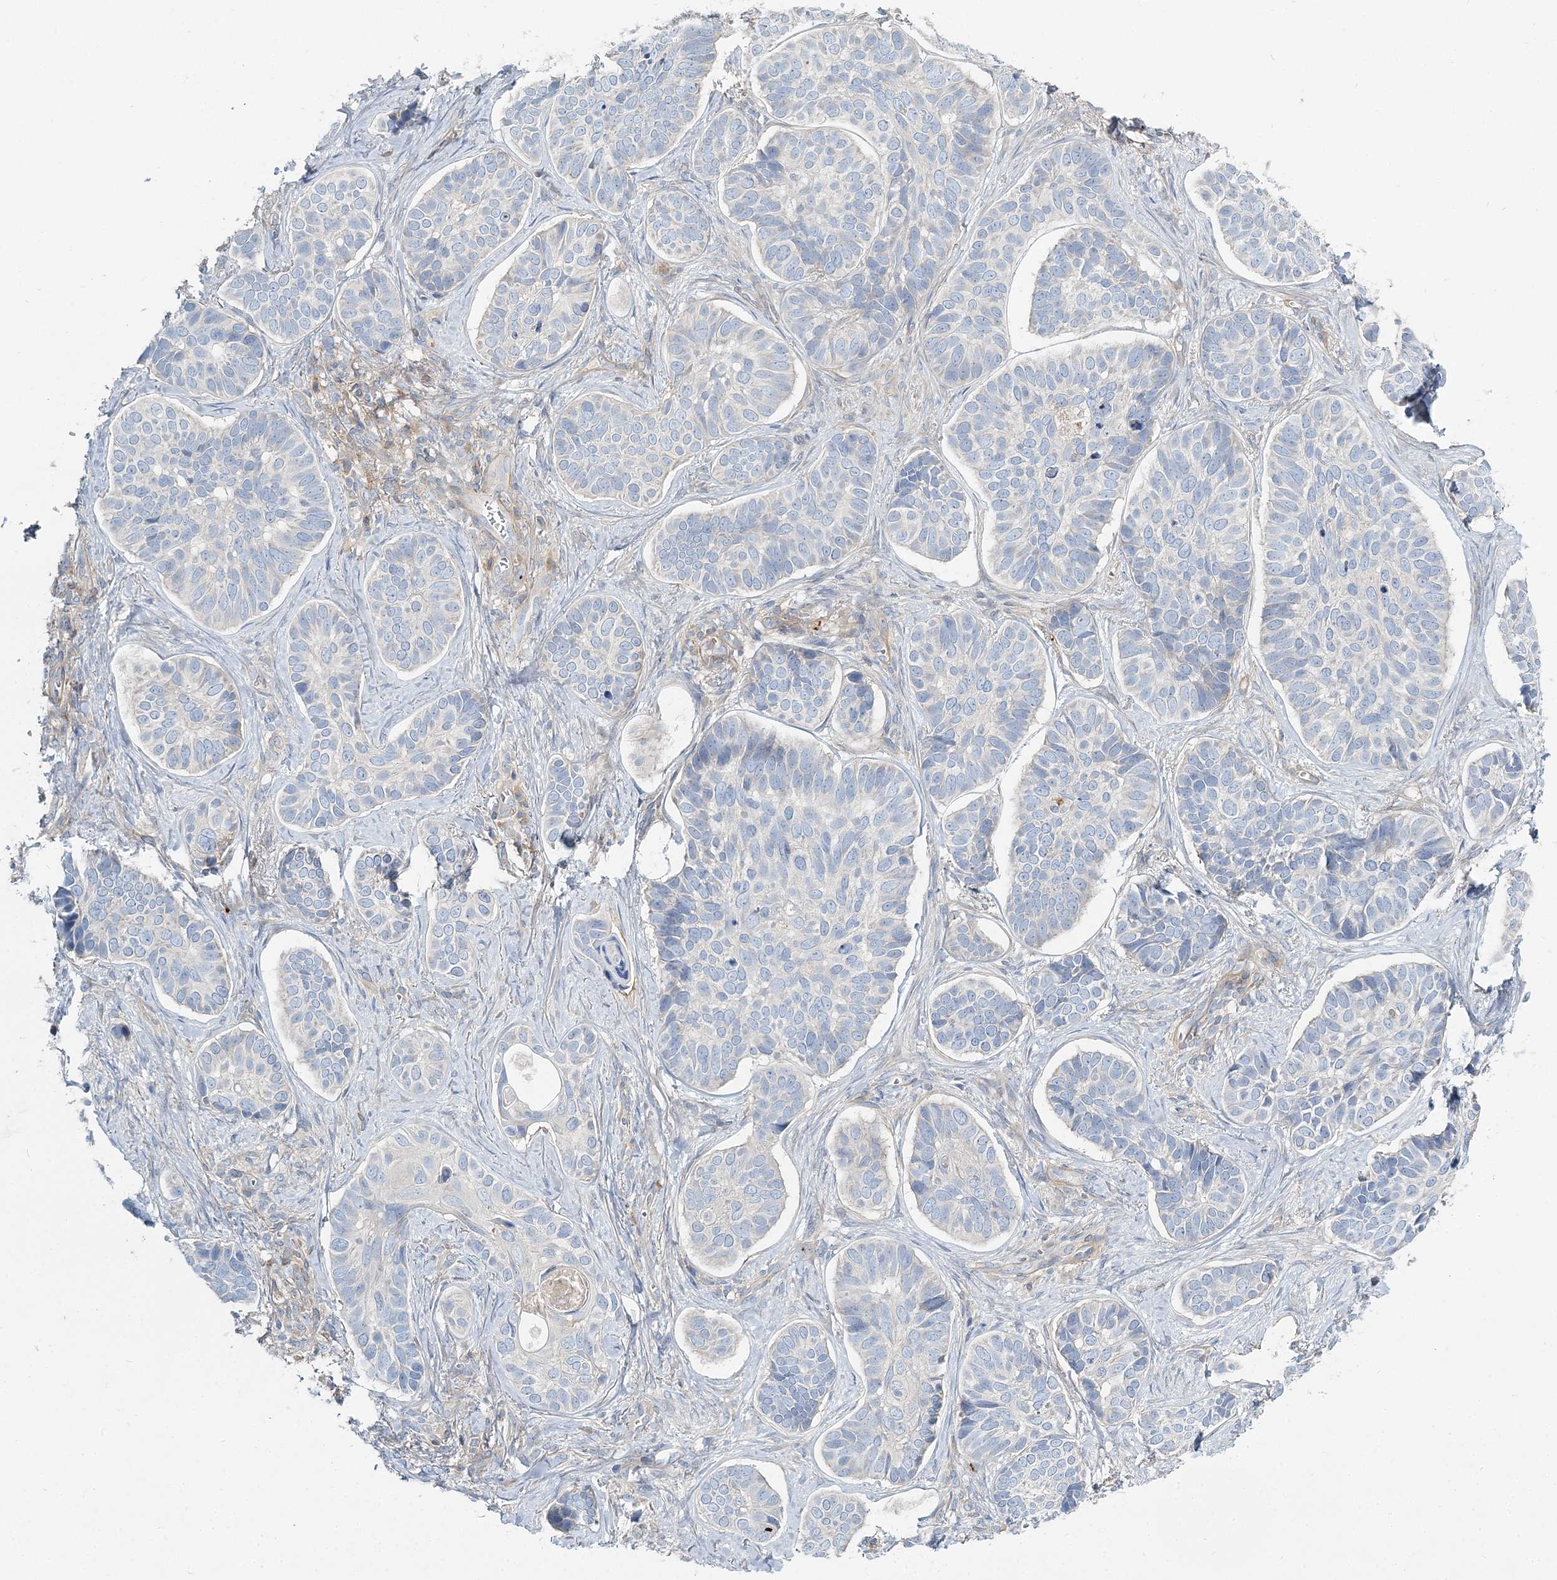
{"staining": {"intensity": "negative", "quantity": "none", "location": "none"}, "tissue": "skin cancer", "cell_type": "Tumor cells", "image_type": "cancer", "snomed": [{"axis": "morphology", "description": "Basal cell carcinoma"}, {"axis": "topography", "description": "Skin"}], "caption": "DAB immunohistochemical staining of human skin cancer (basal cell carcinoma) demonstrates no significant staining in tumor cells.", "gene": "CUEDC2", "patient": {"sex": "male", "age": 62}}